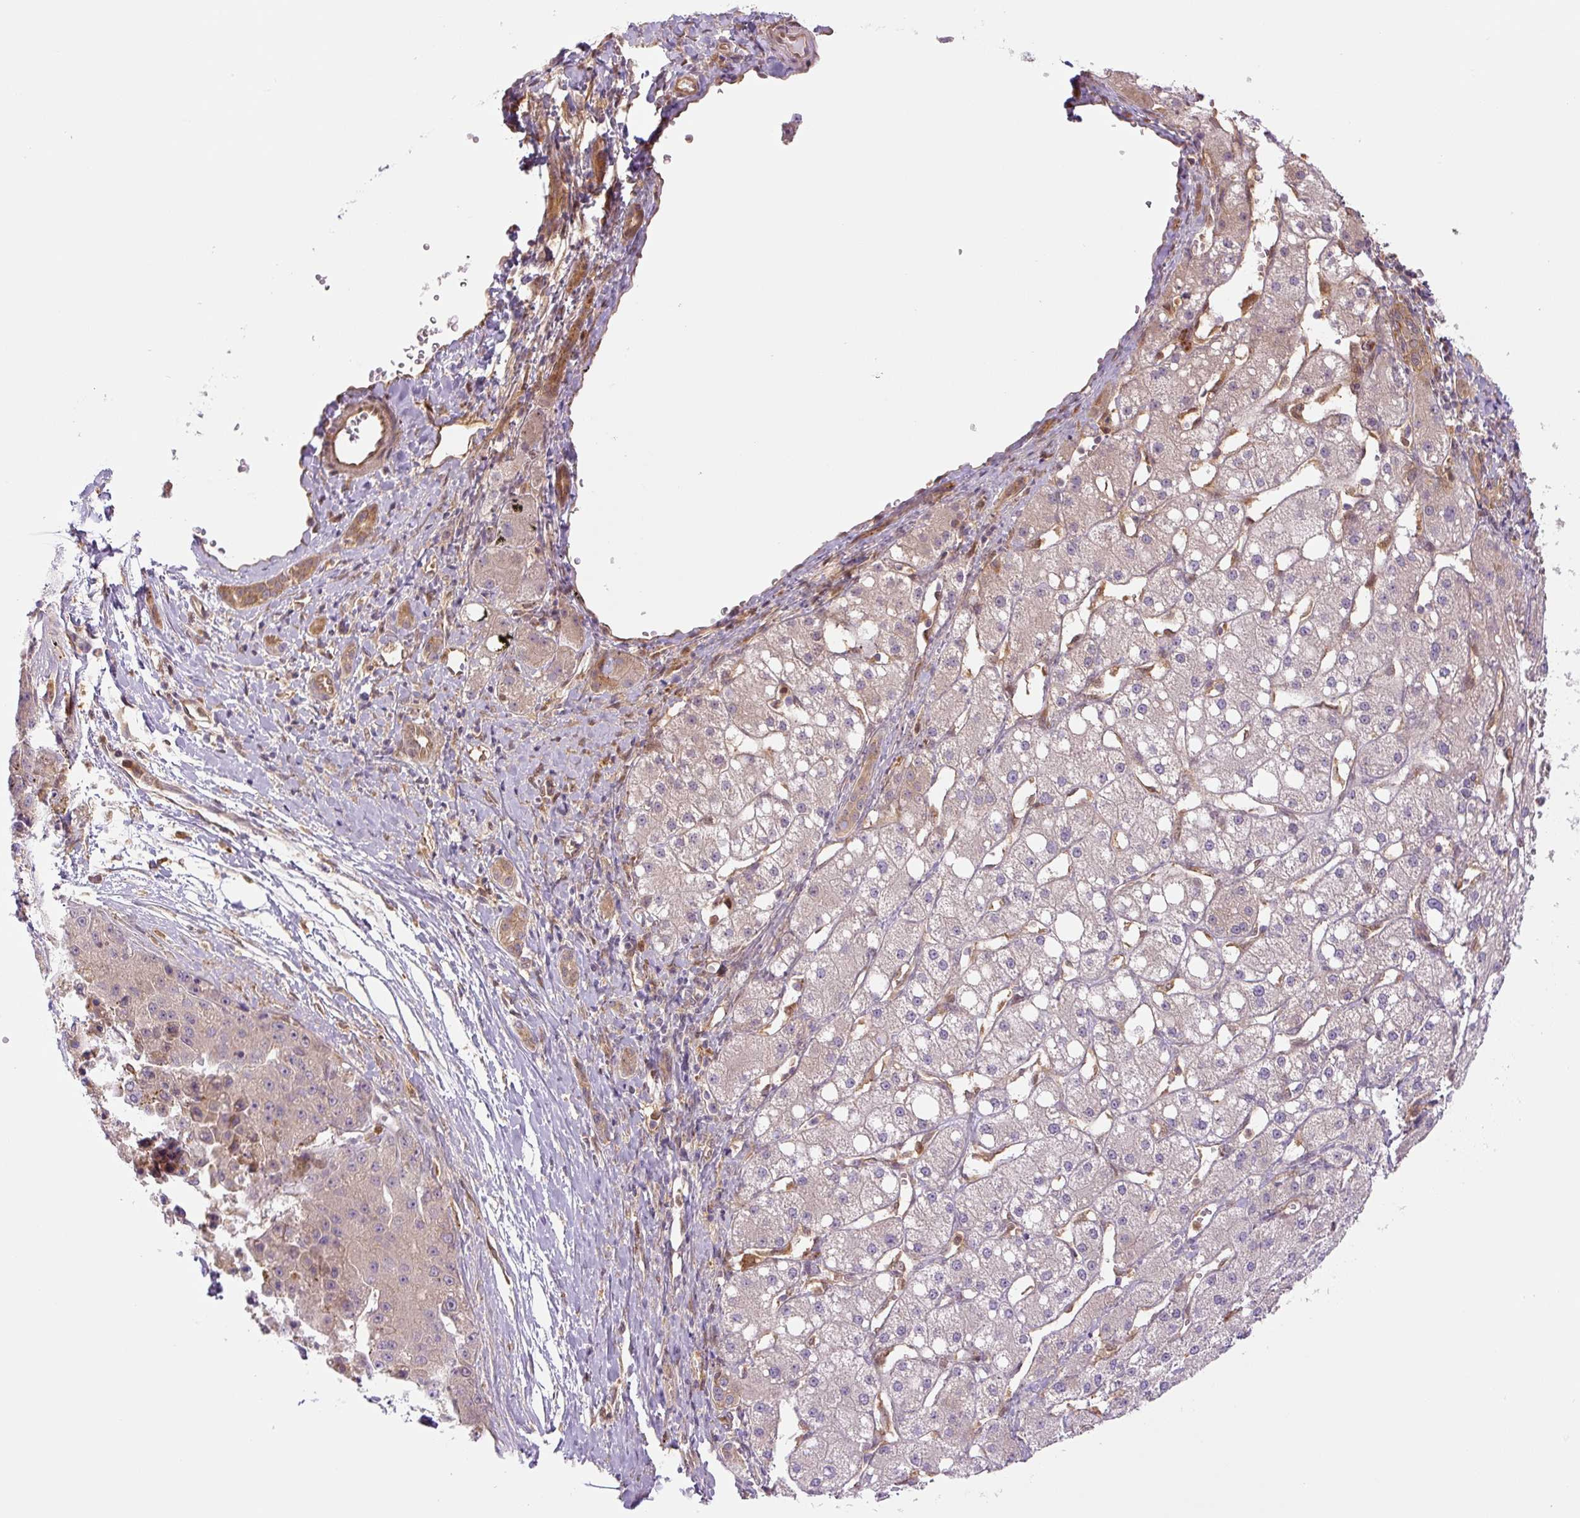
{"staining": {"intensity": "weak", "quantity": "<25%", "location": "cytoplasmic/membranous"}, "tissue": "liver cancer", "cell_type": "Tumor cells", "image_type": "cancer", "snomed": [{"axis": "morphology", "description": "Carcinoma, Hepatocellular, NOS"}, {"axis": "topography", "description": "Liver"}], "caption": "This is a photomicrograph of immunohistochemistry staining of liver cancer, which shows no staining in tumor cells.", "gene": "ZSWIM7", "patient": {"sex": "male", "age": 67}}